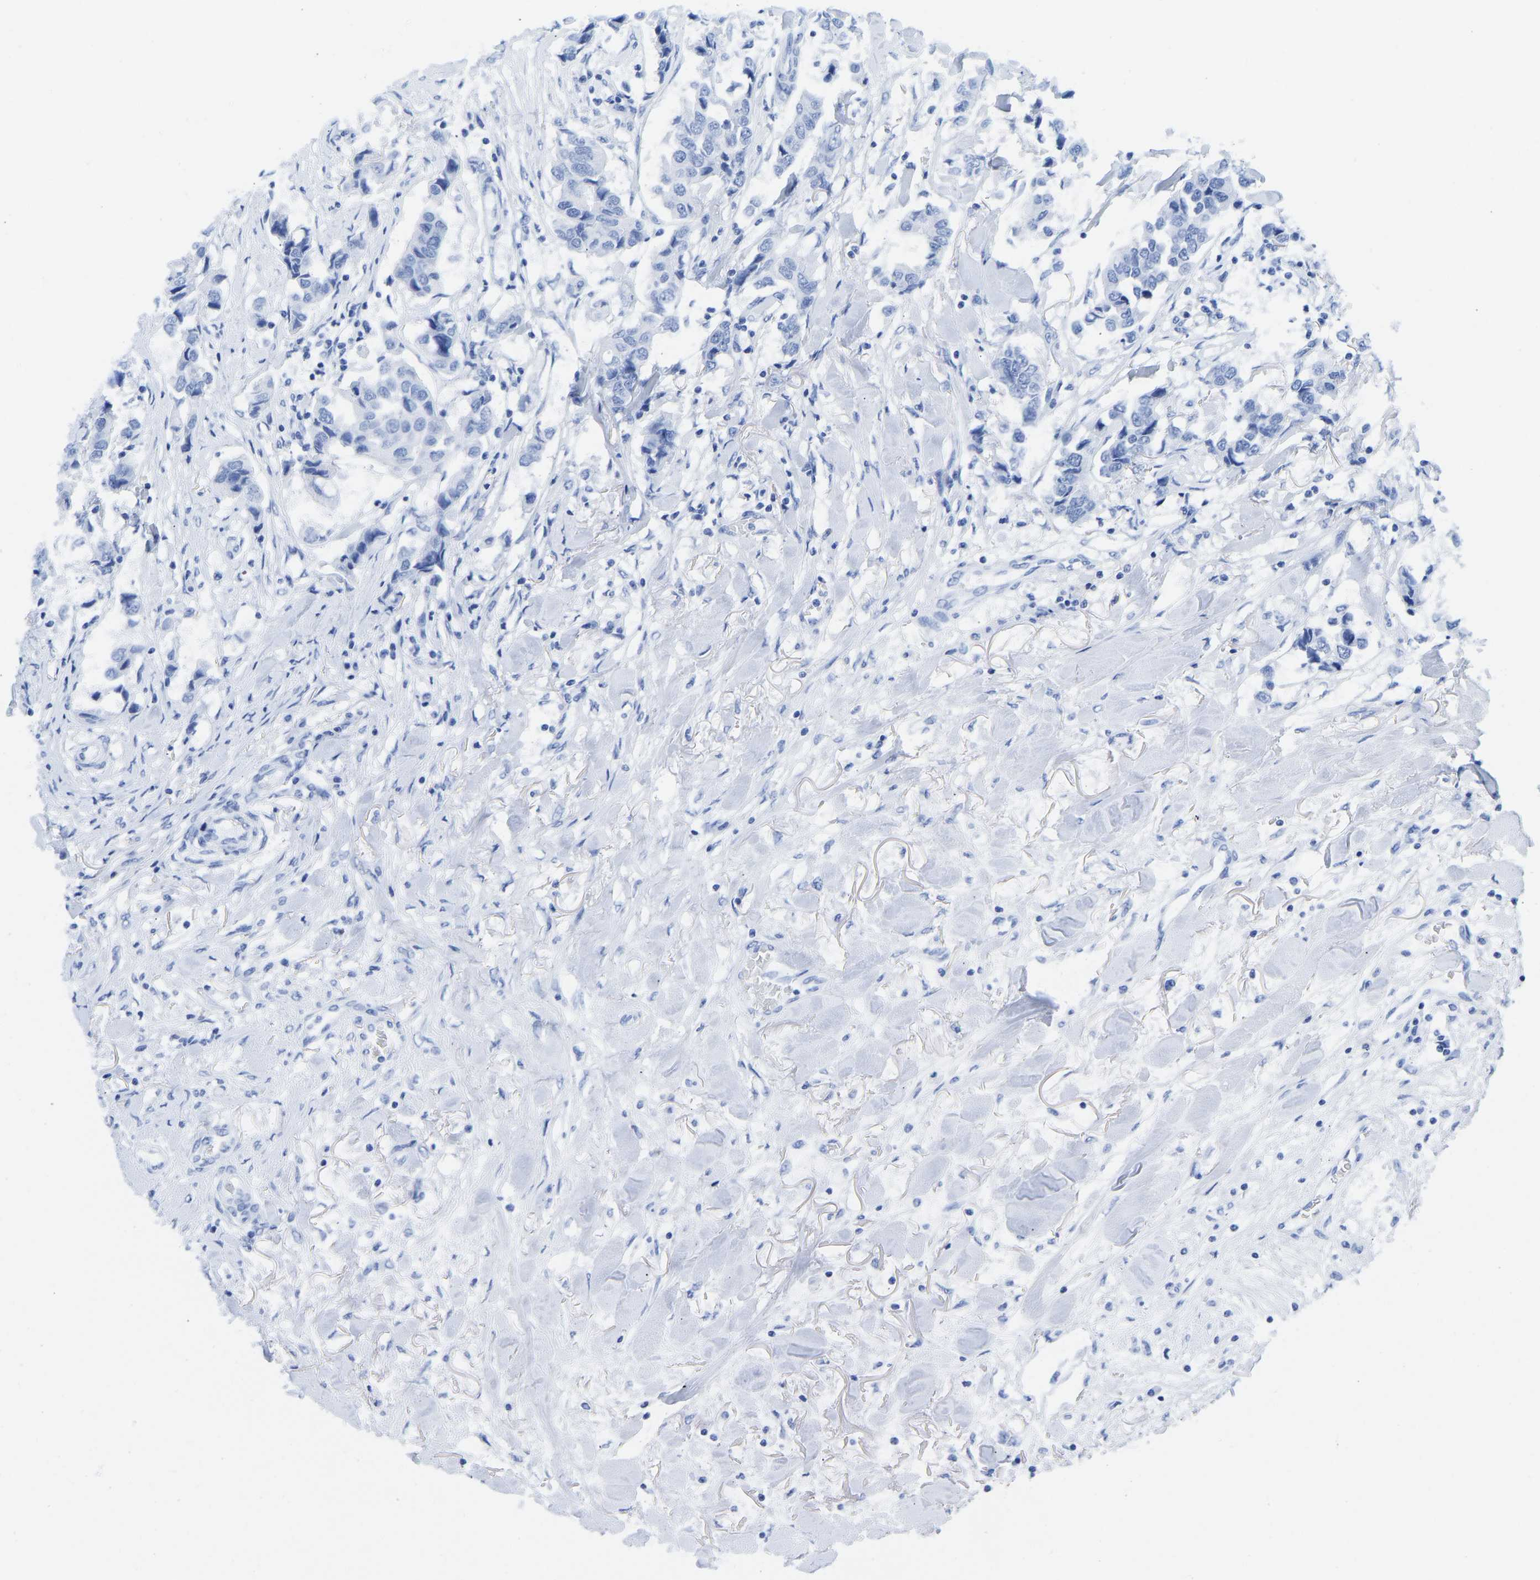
{"staining": {"intensity": "negative", "quantity": "none", "location": "none"}, "tissue": "breast cancer", "cell_type": "Tumor cells", "image_type": "cancer", "snomed": [{"axis": "morphology", "description": "Duct carcinoma"}, {"axis": "topography", "description": "Breast"}], "caption": "High power microscopy micrograph of an IHC image of infiltrating ductal carcinoma (breast), revealing no significant staining in tumor cells.", "gene": "ELMO2", "patient": {"sex": "female", "age": 80}}